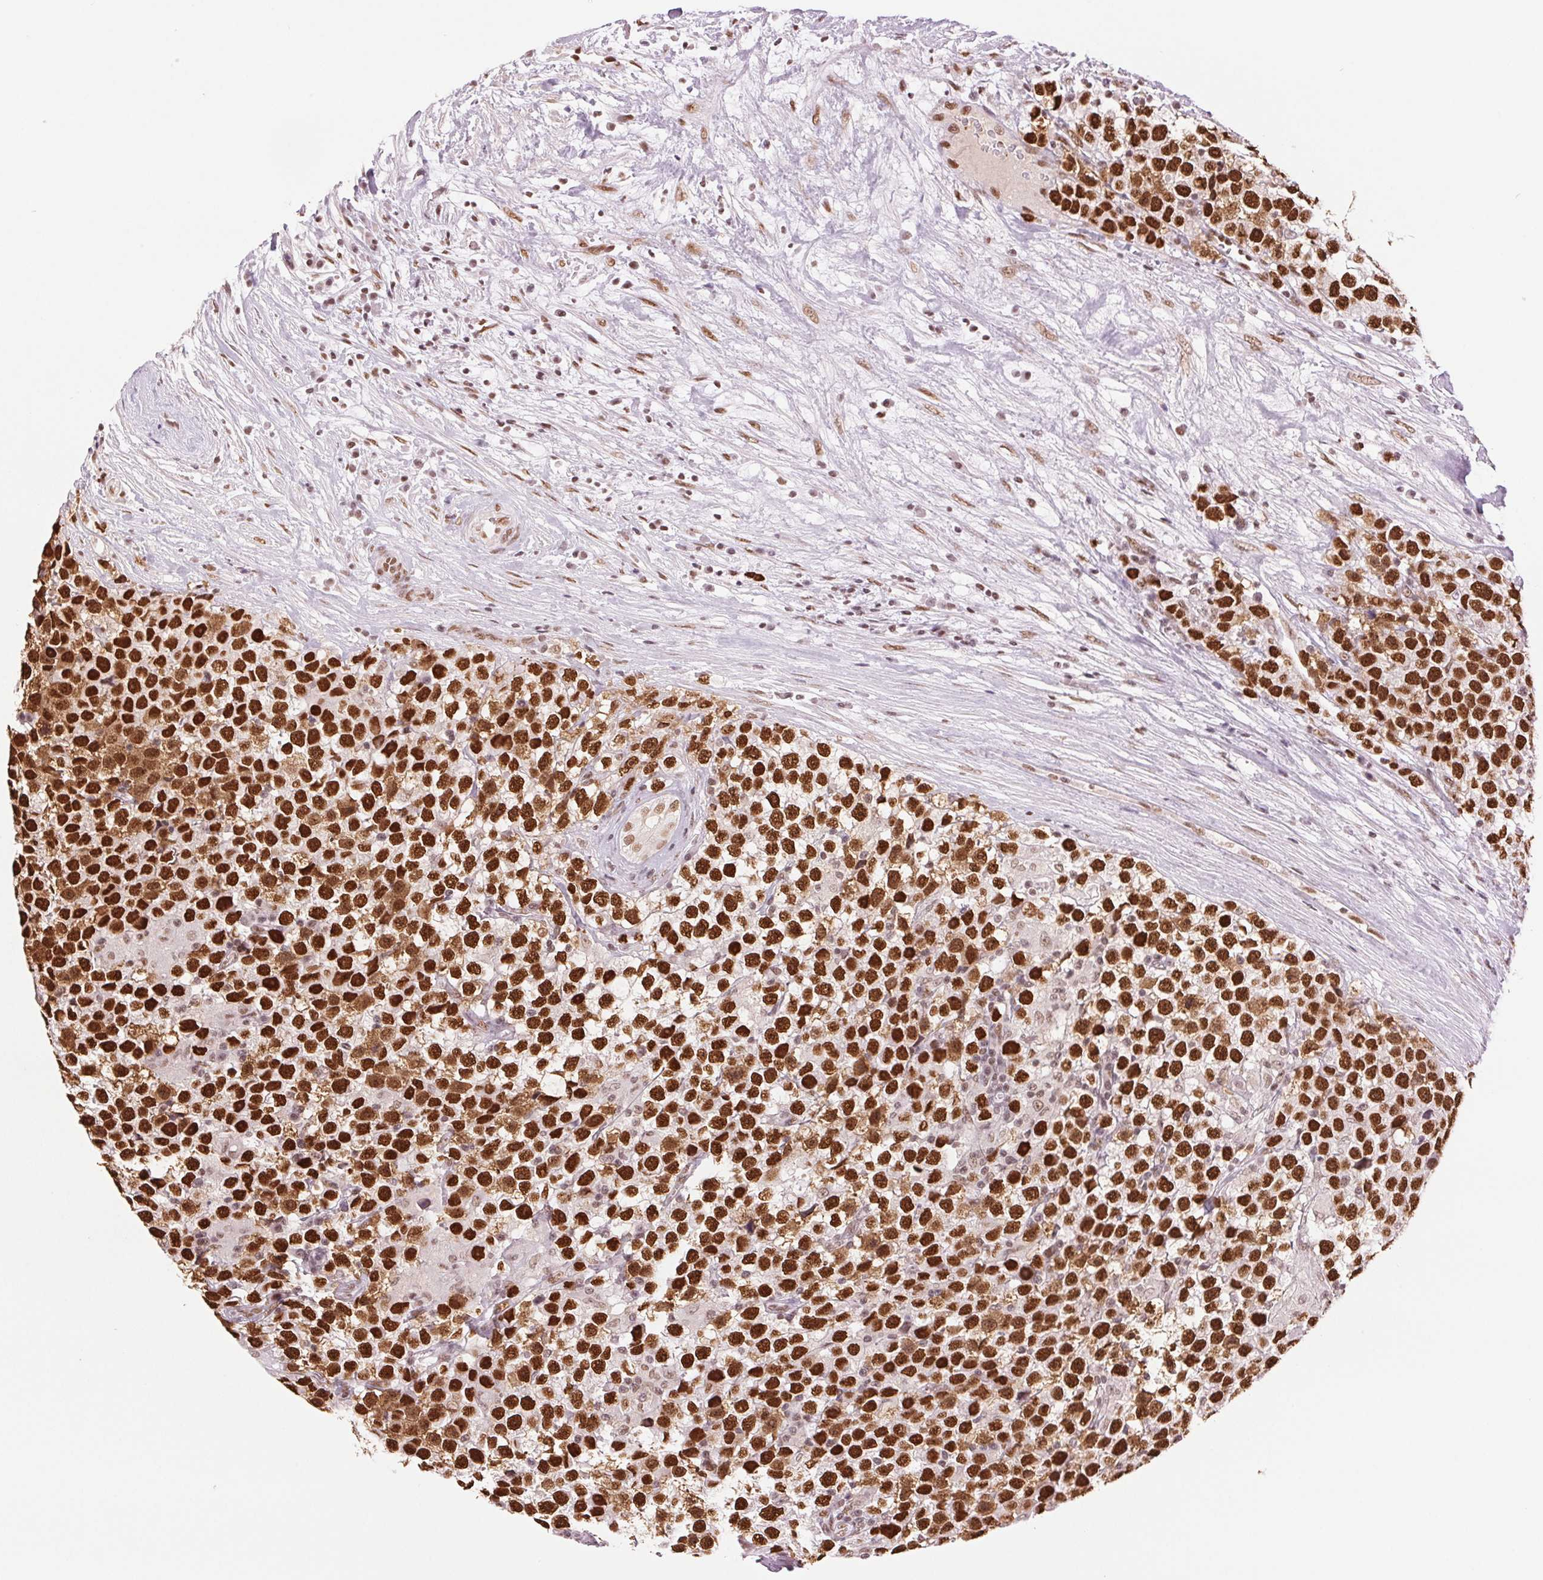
{"staining": {"intensity": "strong", "quantity": ">75%", "location": "nuclear"}, "tissue": "testis cancer", "cell_type": "Tumor cells", "image_type": "cancer", "snomed": [{"axis": "morphology", "description": "Seminoma, NOS"}, {"axis": "topography", "description": "Testis"}], "caption": "Immunohistochemical staining of testis cancer demonstrates high levels of strong nuclear expression in approximately >75% of tumor cells.", "gene": "ZFR2", "patient": {"sex": "male", "age": 31}}